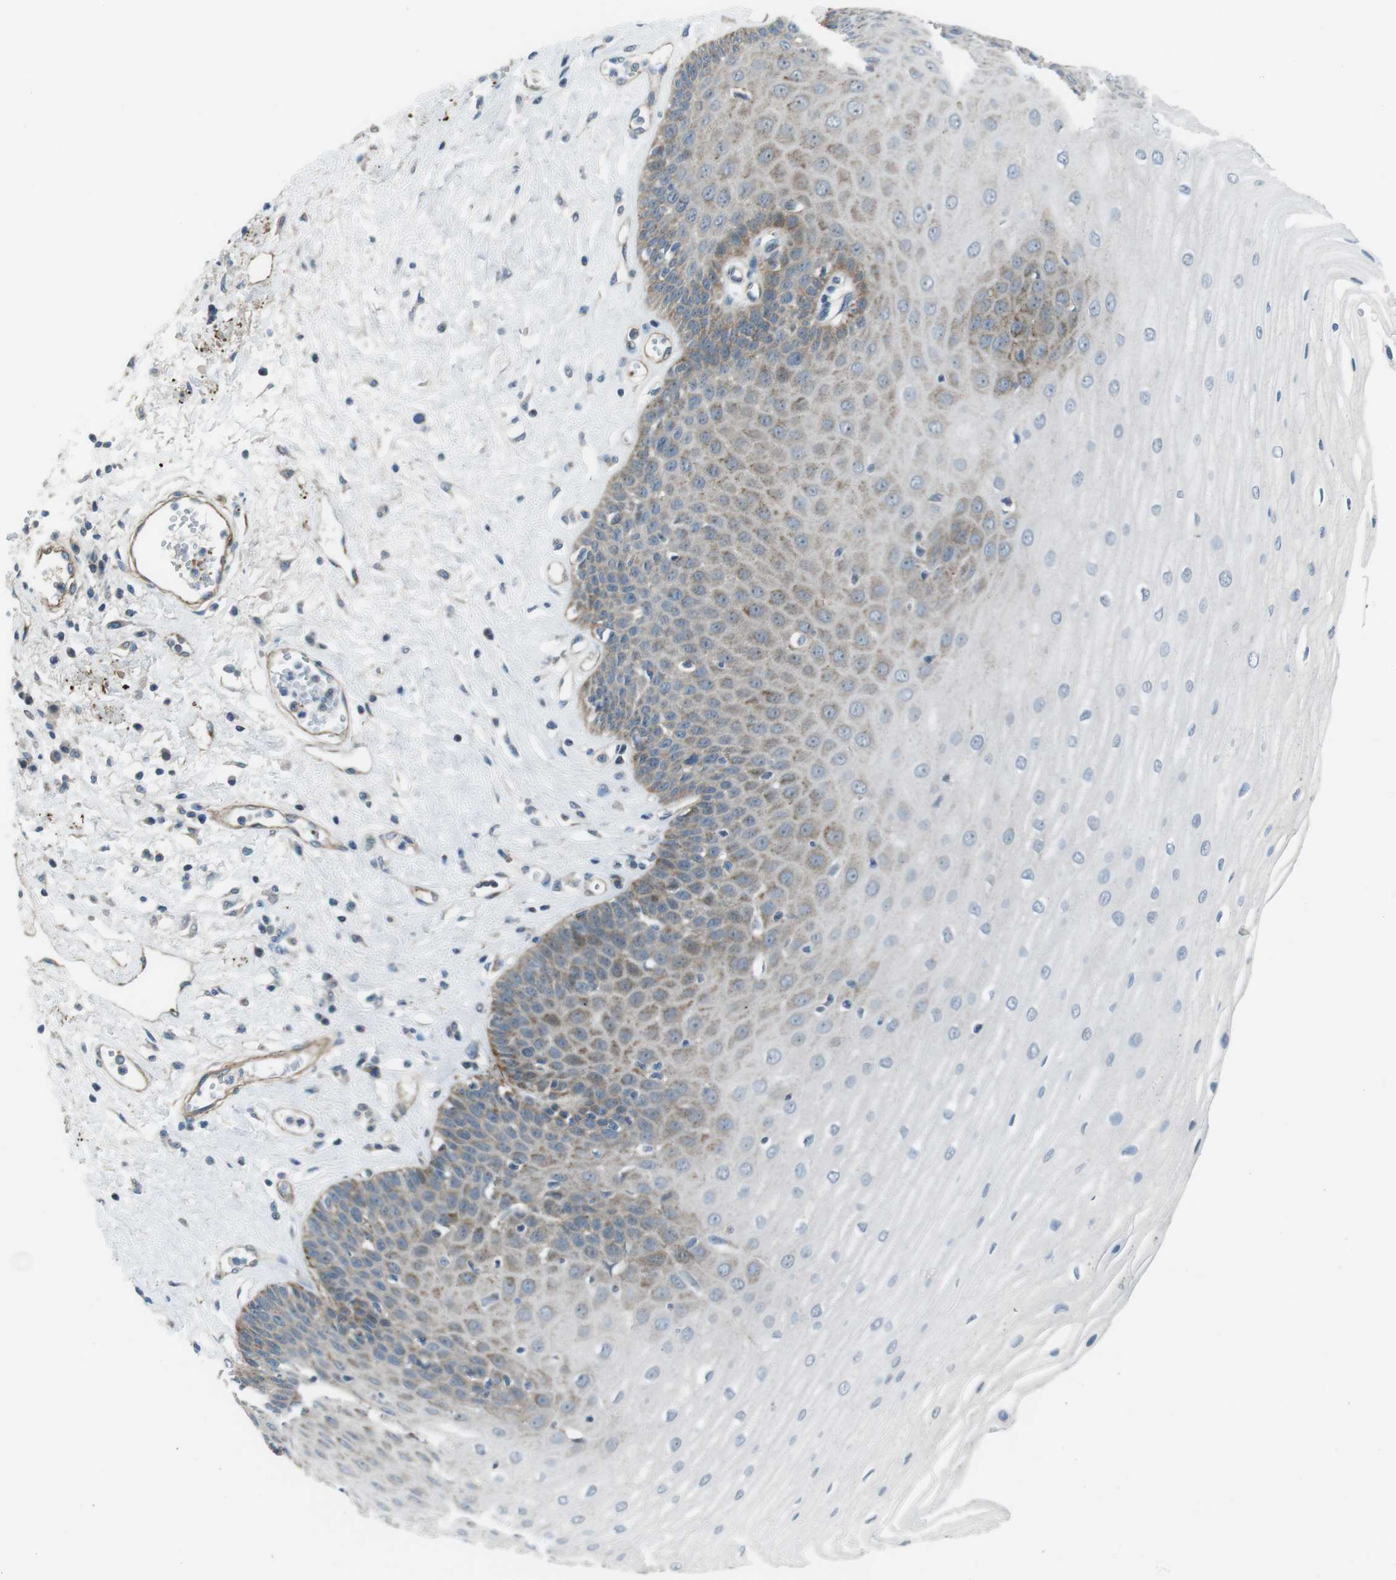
{"staining": {"intensity": "weak", "quantity": "25%-75%", "location": "cytoplasmic/membranous"}, "tissue": "esophagus", "cell_type": "Squamous epithelial cells", "image_type": "normal", "snomed": [{"axis": "morphology", "description": "Normal tissue, NOS"}, {"axis": "morphology", "description": "Squamous cell carcinoma, NOS"}, {"axis": "topography", "description": "Esophagus"}], "caption": "A brown stain labels weak cytoplasmic/membranous positivity of a protein in squamous epithelial cells of normal esophagus. (IHC, brightfield microscopy, high magnification).", "gene": "FAM174B", "patient": {"sex": "male", "age": 65}}